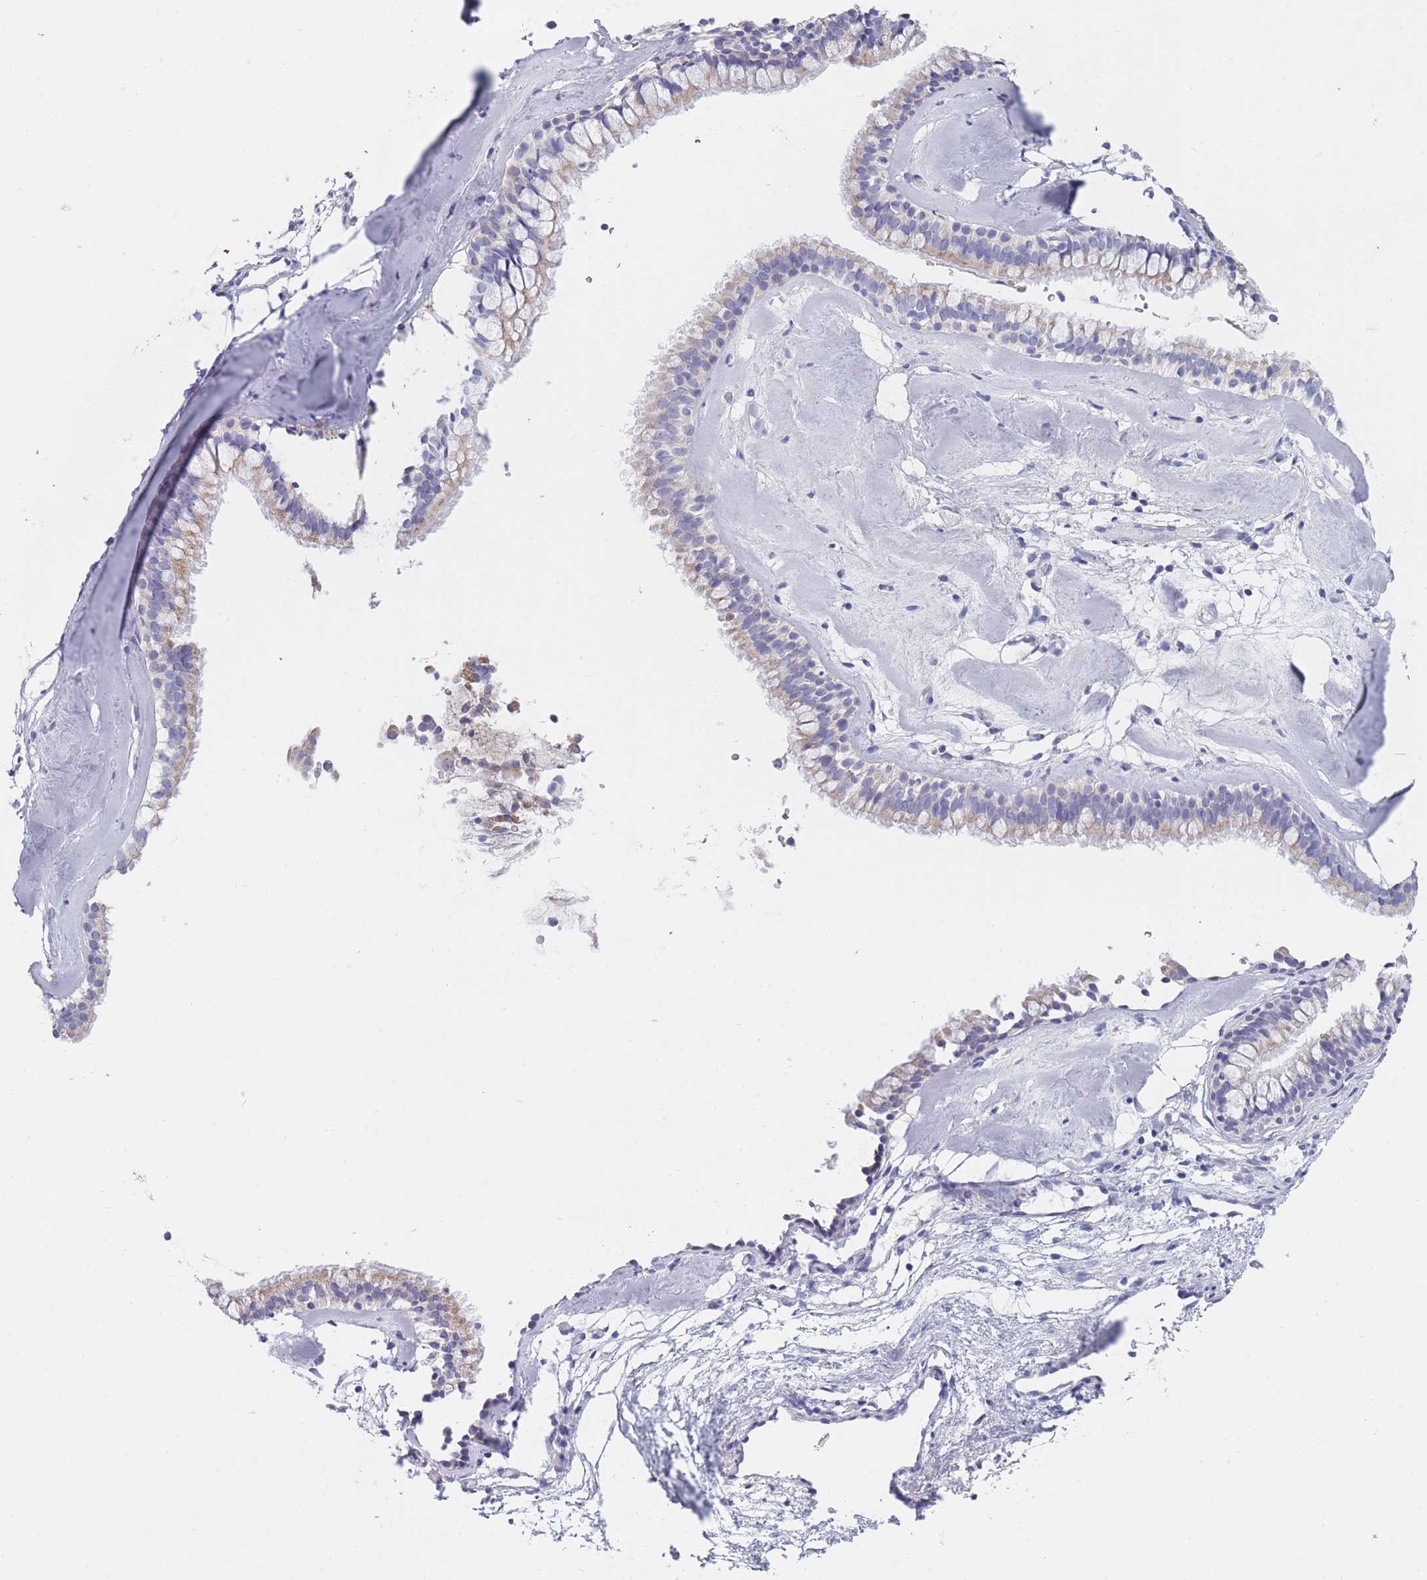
{"staining": {"intensity": "moderate", "quantity": "25%-75%", "location": "cytoplasmic/membranous"}, "tissue": "nasopharynx", "cell_type": "Respiratory epithelial cells", "image_type": "normal", "snomed": [{"axis": "morphology", "description": "Normal tissue, NOS"}, {"axis": "topography", "description": "Nasopharynx"}], "caption": "Normal nasopharynx demonstrates moderate cytoplasmic/membranous staining in about 25%-75% of respiratory epithelial cells.", "gene": "MRPS14", "patient": {"sex": "male", "age": 65}}